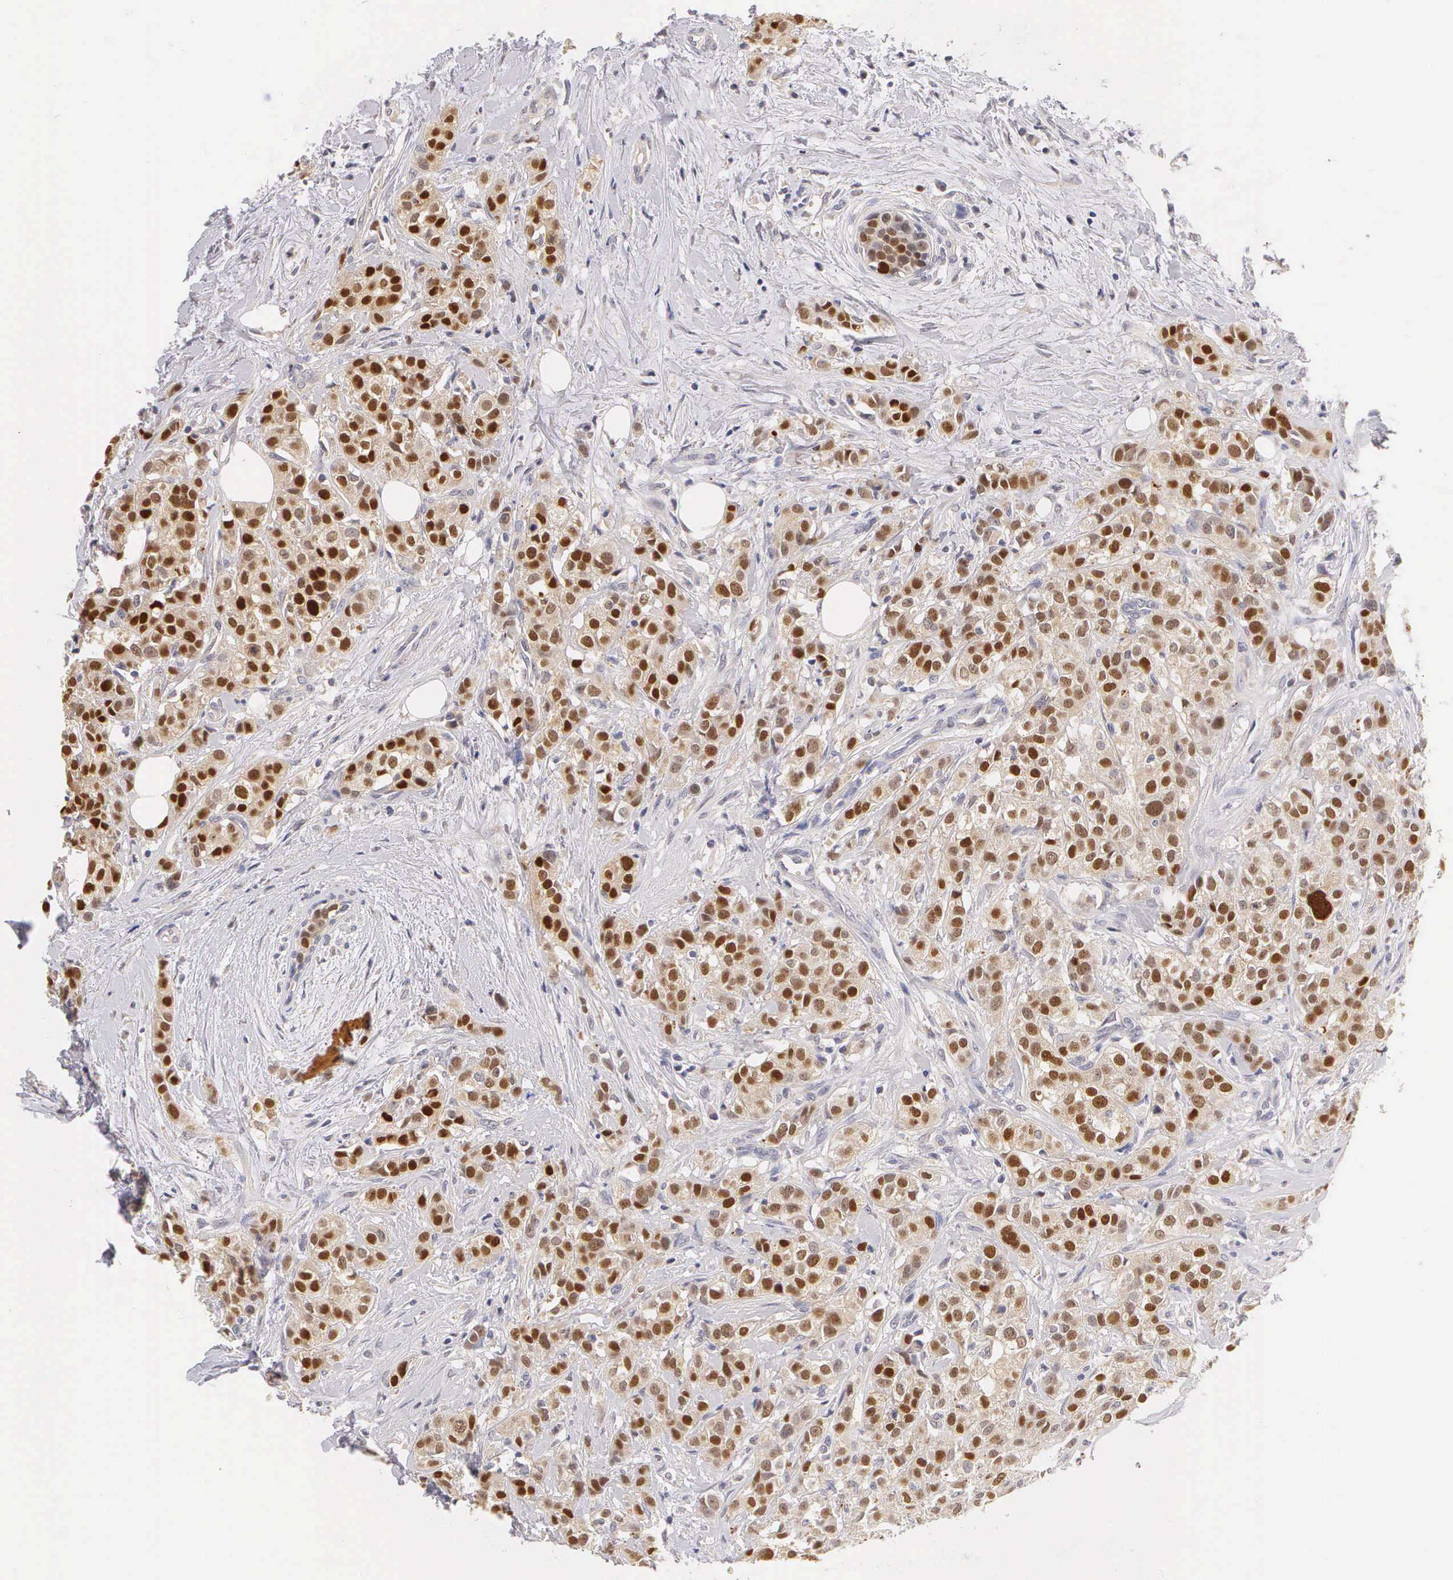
{"staining": {"intensity": "strong", "quantity": ">75%", "location": "nuclear"}, "tissue": "breast cancer", "cell_type": "Tumor cells", "image_type": "cancer", "snomed": [{"axis": "morphology", "description": "Duct carcinoma"}, {"axis": "topography", "description": "Breast"}], "caption": "Immunohistochemical staining of intraductal carcinoma (breast) displays high levels of strong nuclear protein expression in about >75% of tumor cells. (DAB IHC, brown staining for protein, blue staining for nuclei).", "gene": "ESR1", "patient": {"sex": "female", "age": 55}}